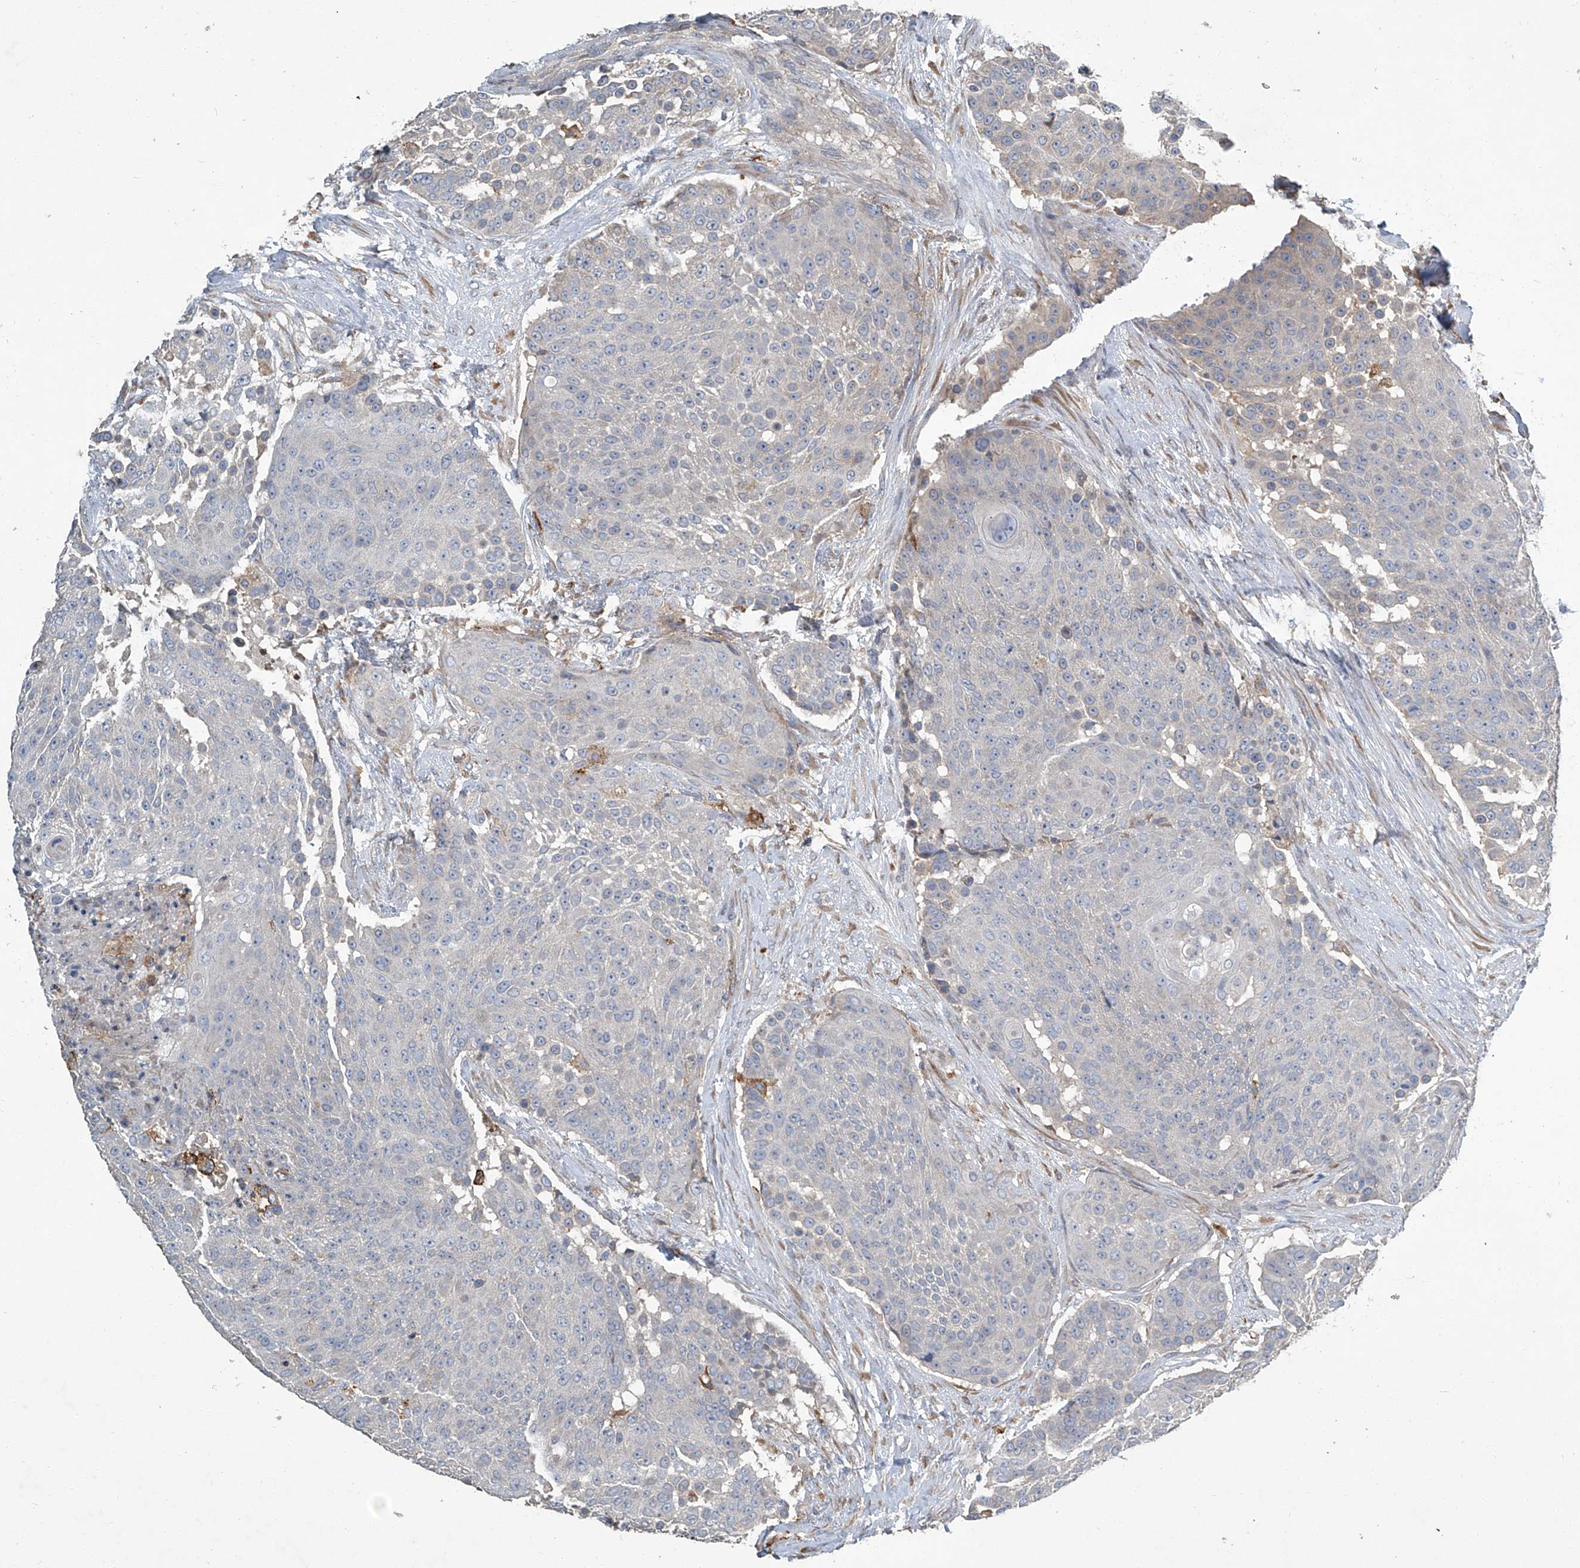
{"staining": {"intensity": "negative", "quantity": "none", "location": "none"}, "tissue": "urothelial cancer", "cell_type": "Tumor cells", "image_type": "cancer", "snomed": [{"axis": "morphology", "description": "Urothelial carcinoma, High grade"}, {"axis": "topography", "description": "Urinary bladder"}], "caption": "Immunohistochemical staining of urothelial cancer reveals no significant staining in tumor cells. Nuclei are stained in blue.", "gene": "FAM167A", "patient": {"sex": "female", "age": 63}}